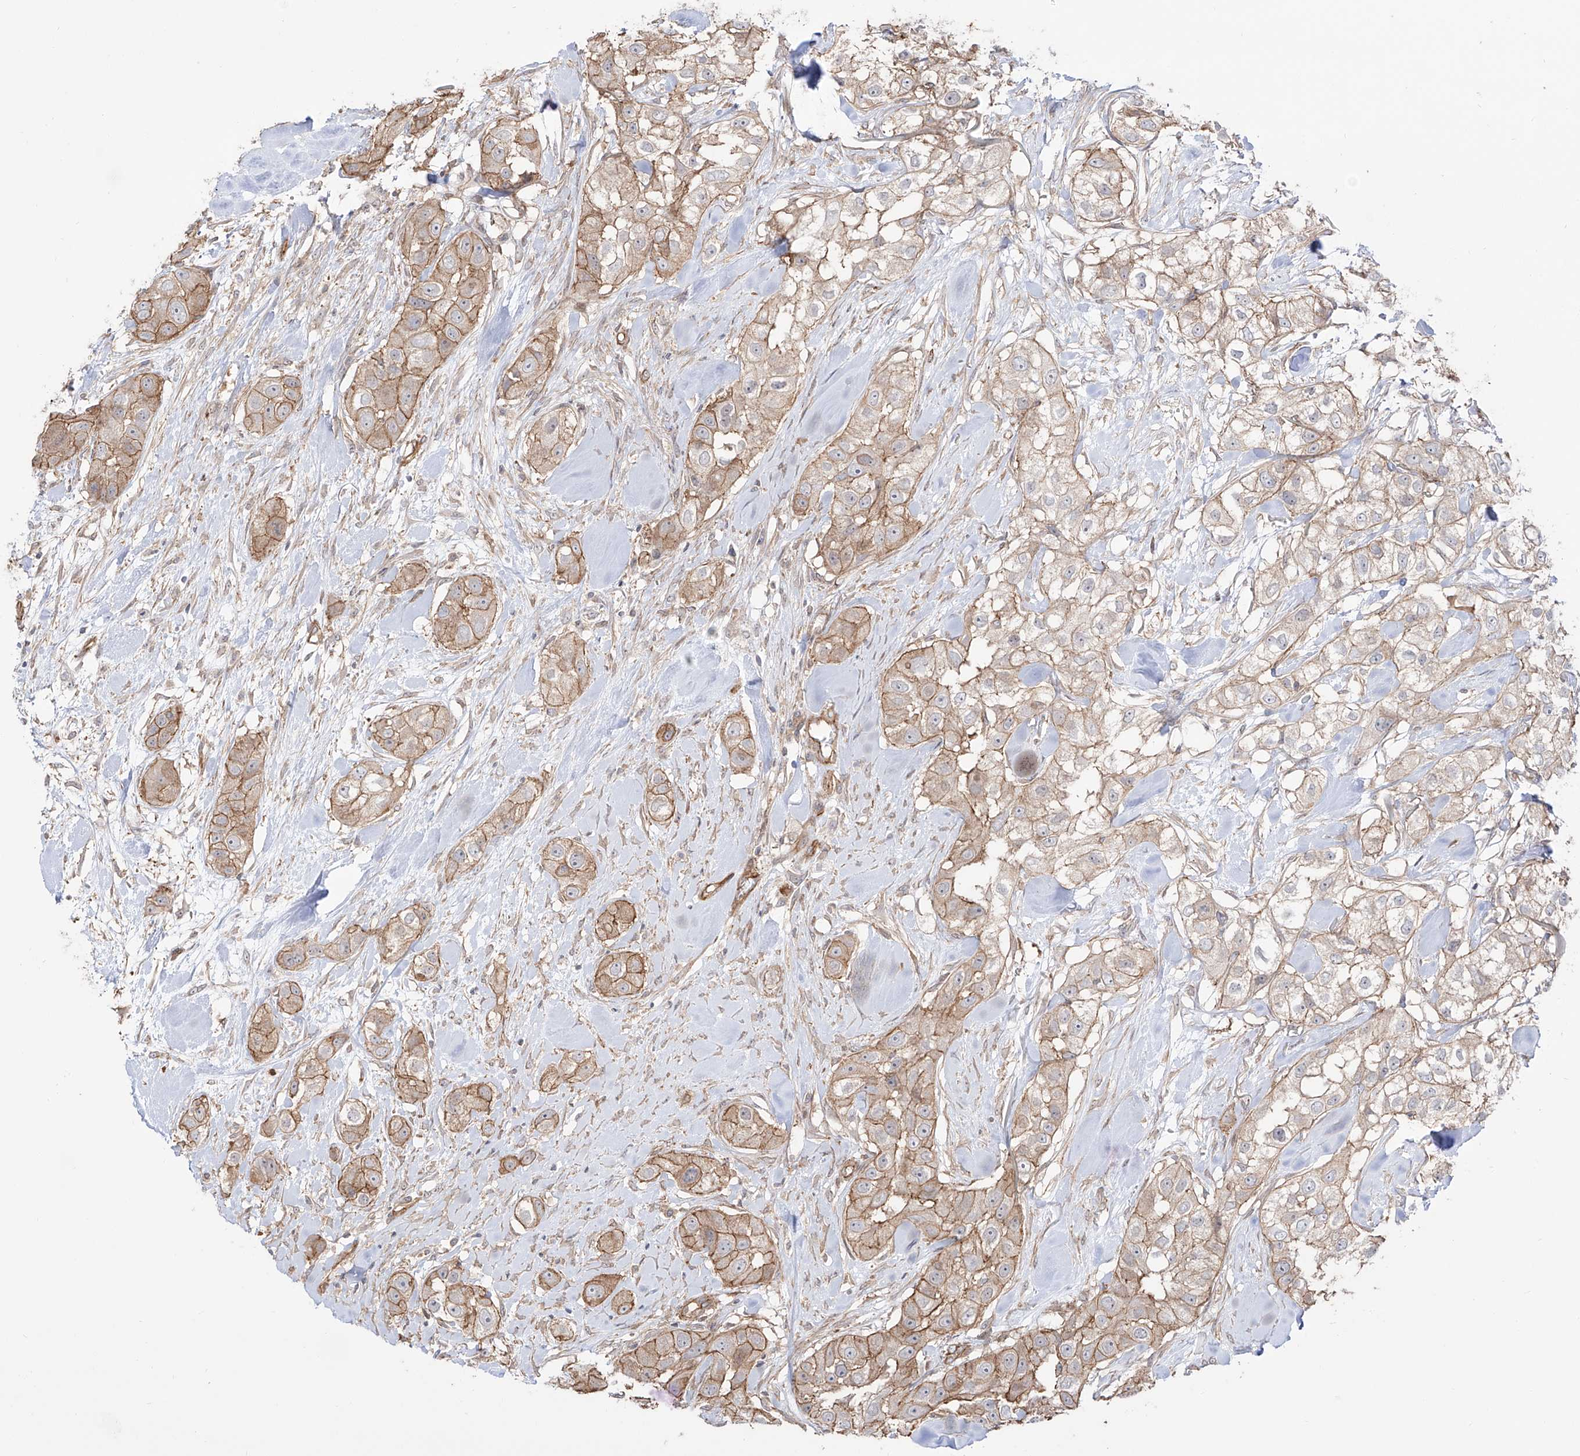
{"staining": {"intensity": "moderate", "quantity": ">75%", "location": "cytoplasmic/membranous"}, "tissue": "head and neck cancer", "cell_type": "Tumor cells", "image_type": "cancer", "snomed": [{"axis": "morphology", "description": "Normal tissue, NOS"}, {"axis": "morphology", "description": "Squamous cell carcinoma, NOS"}, {"axis": "topography", "description": "Skeletal muscle"}, {"axis": "topography", "description": "Head-Neck"}], "caption": "IHC photomicrograph of neoplastic tissue: squamous cell carcinoma (head and neck) stained using immunohistochemistry displays medium levels of moderate protein expression localized specifically in the cytoplasmic/membranous of tumor cells, appearing as a cytoplasmic/membranous brown color.", "gene": "ZNF180", "patient": {"sex": "male", "age": 51}}